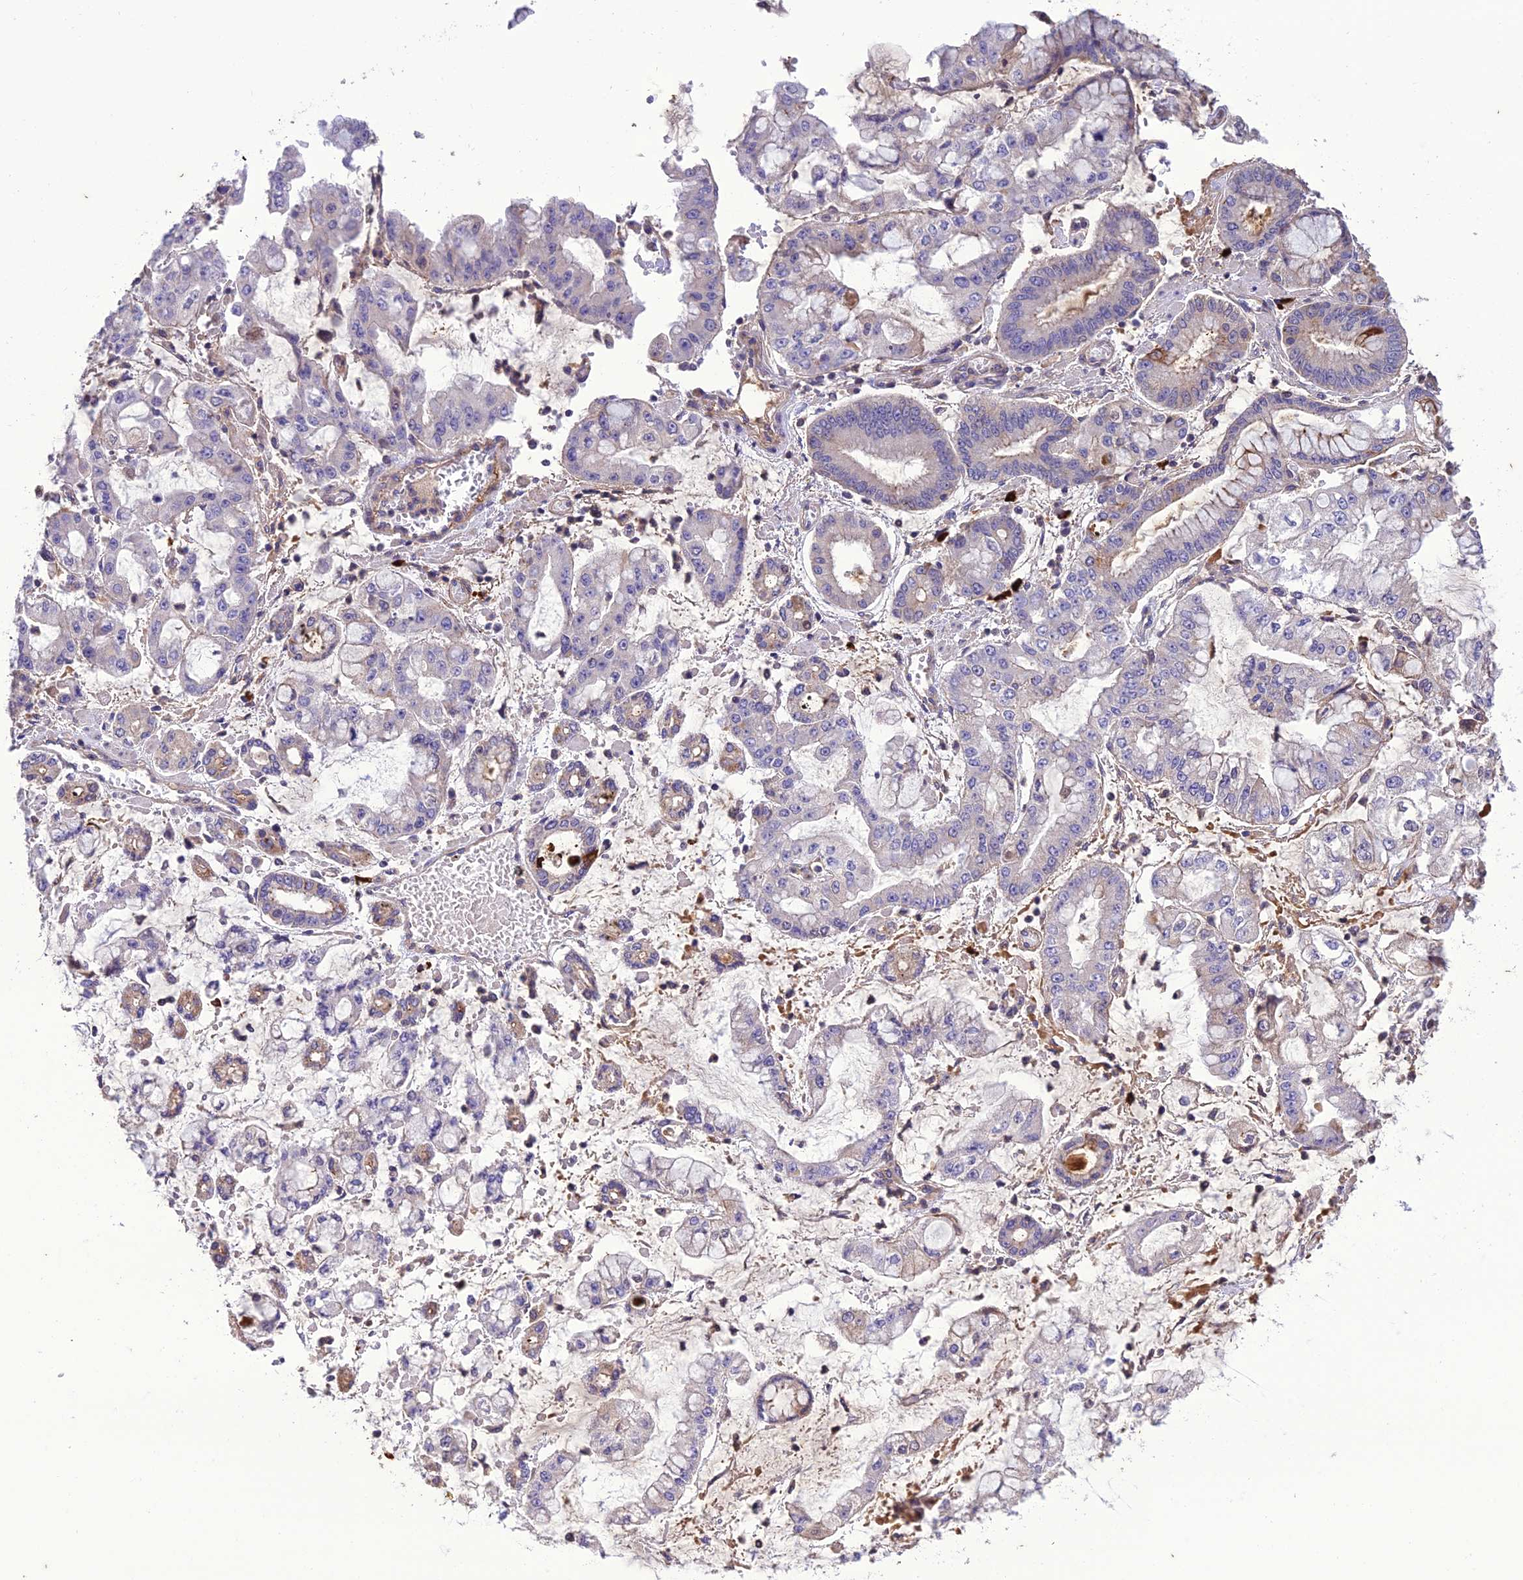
{"staining": {"intensity": "negative", "quantity": "none", "location": "none"}, "tissue": "stomach cancer", "cell_type": "Tumor cells", "image_type": "cancer", "snomed": [{"axis": "morphology", "description": "Adenocarcinoma, NOS"}, {"axis": "topography", "description": "Stomach"}], "caption": "IHC image of neoplastic tissue: stomach cancer (adenocarcinoma) stained with DAB (3,3'-diaminobenzidine) reveals no significant protein positivity in tumor cells.", "gene": "MIOS", "patient": {"sex": "male", "age": 76}}